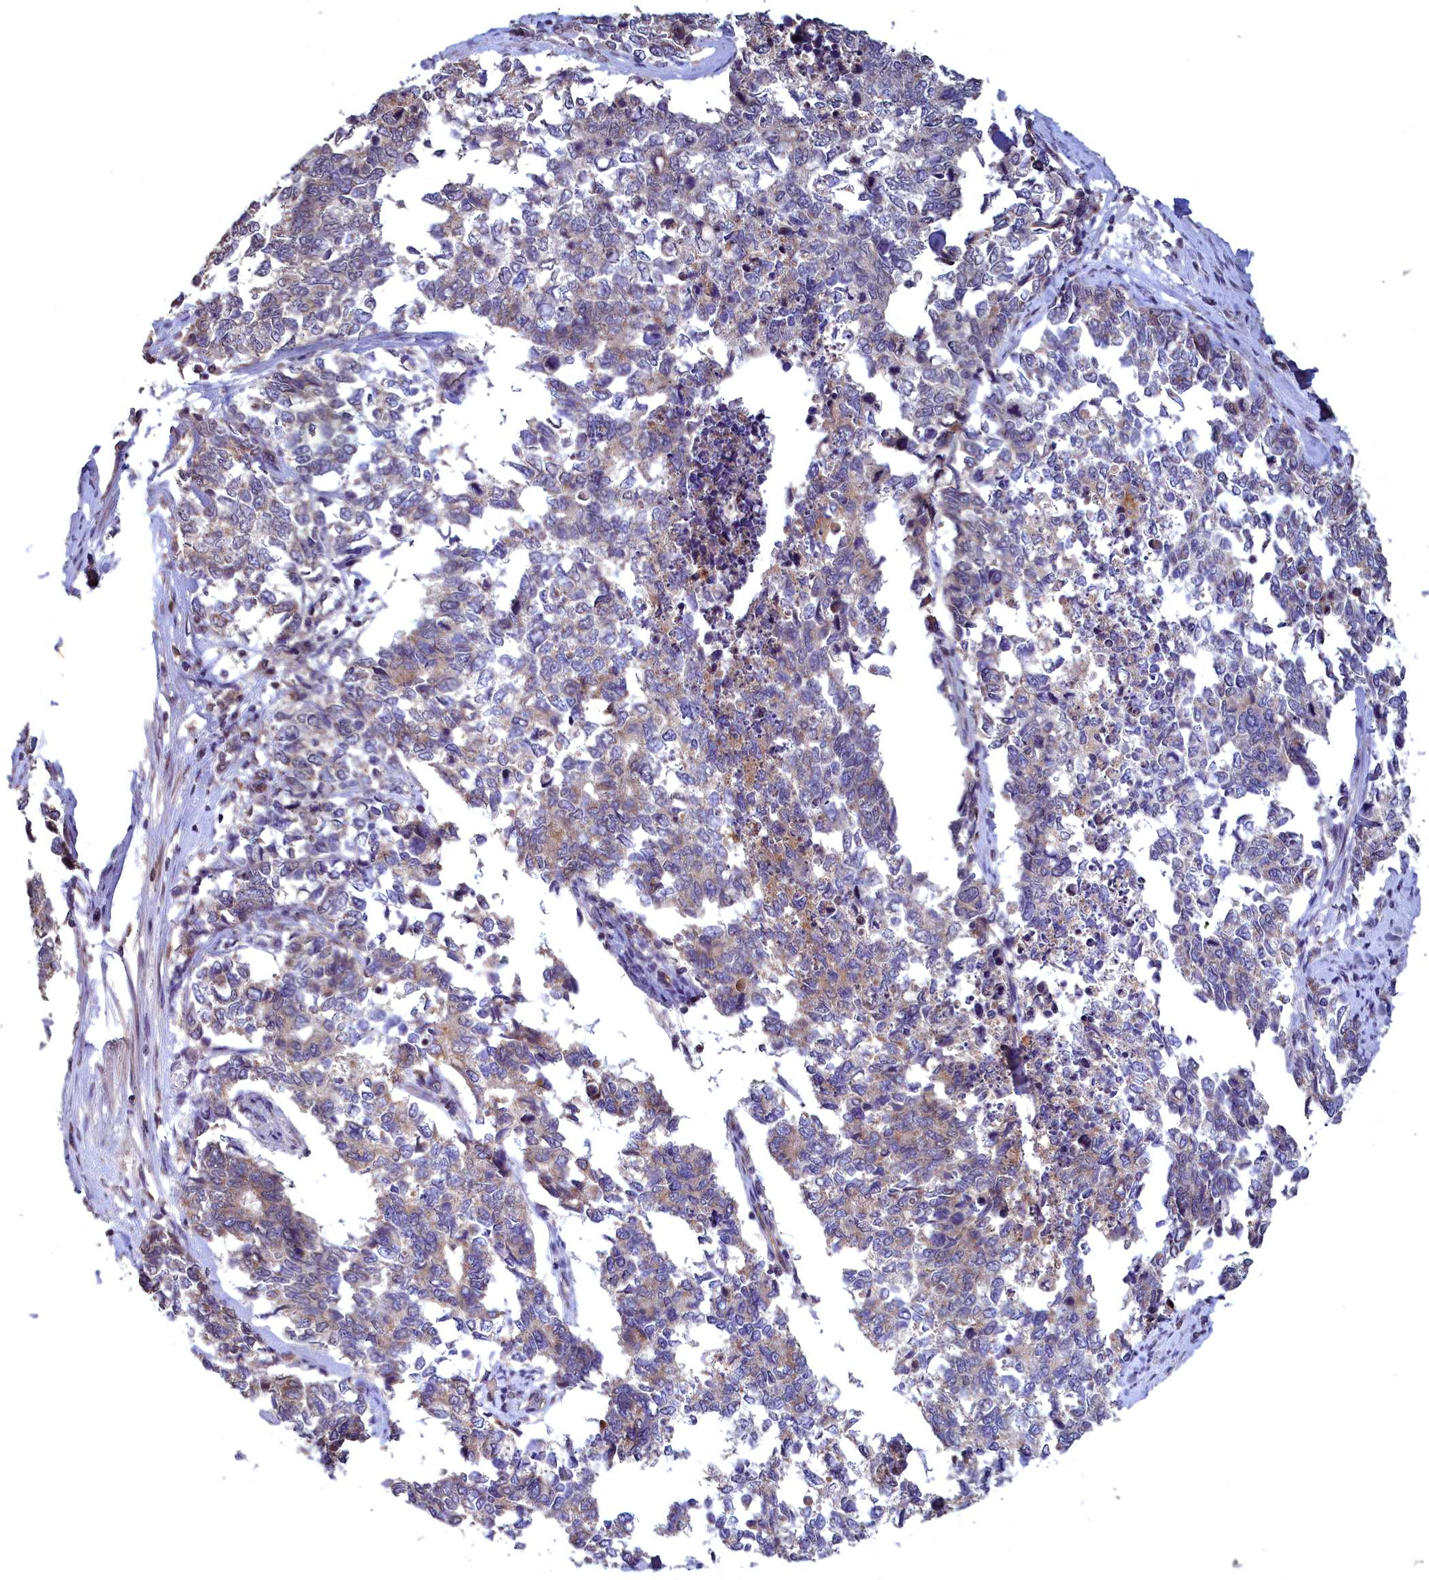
{"staining": {"intensity": "weak", "quantity": "25%-75%", "location": "cytoplasmic/membranous"}, "tissue": "cervical cancer", "cell_type": "Tumor cells", "image_type": "cancer", "snomed": [{"axis": "morphology", "description": "Squamous cell carcinoma, NOS"}, {"axis": "topography", "description": "Cervix"}], "caption": "This photomicrograph reveals immunohistochemistry (IHC) staining of squamous cell carcinoma (cervical), with low weak cytoplasmic/membranous staining in about 25%-75% of tumor cells.", "gene": "EPB41L4B", "patient": {"sex": "female", "age": 63}}